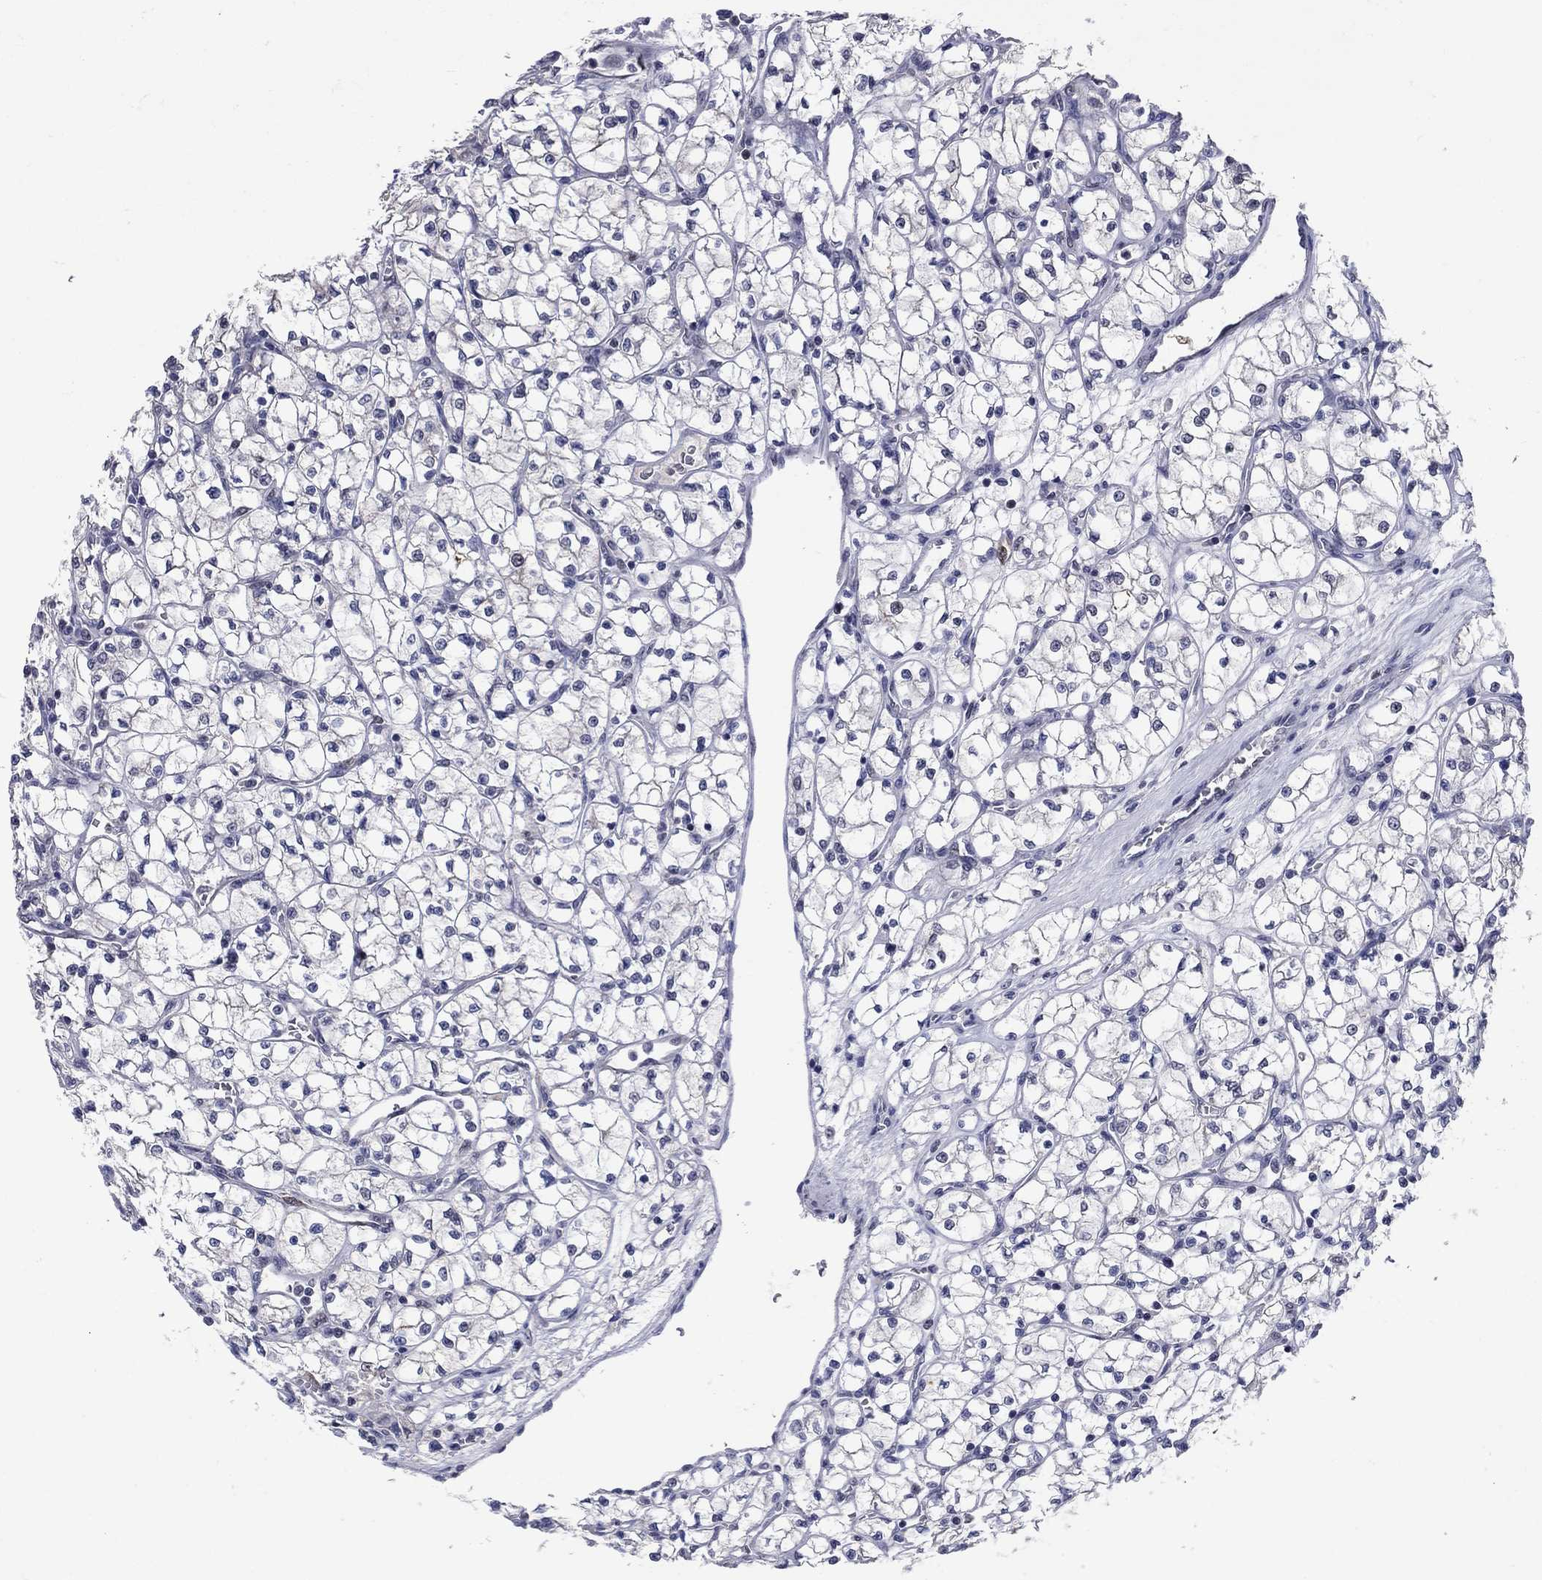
{"staining": {"intensity": "negative", "quantity": "none", "location": "none"}, "tissue": "renal cancer", "cell_type": "Tumor cells", "image_type": "cancer", "snomed": [{"axis": "morphology", "description": "Adenocarcinoma, NOS"}, {"axis": "topography", "description": "Kidney"}], "caption": "This micrograph is of renal cancer (adenocarcinoma) stained with immunohistochemistry to label a protein in brown with the nuclei are counter-stained blue. There is no positivity in tumor cells. The staining was performed using DAB (3,3'-diaminobenzidine) to visualize the protein expression in brown, while the nuclei were stained in blue with hematoxylin (Magnification: 20x).", "gene": "TYMS", "patient": {"sex": "female", "age": 64}}